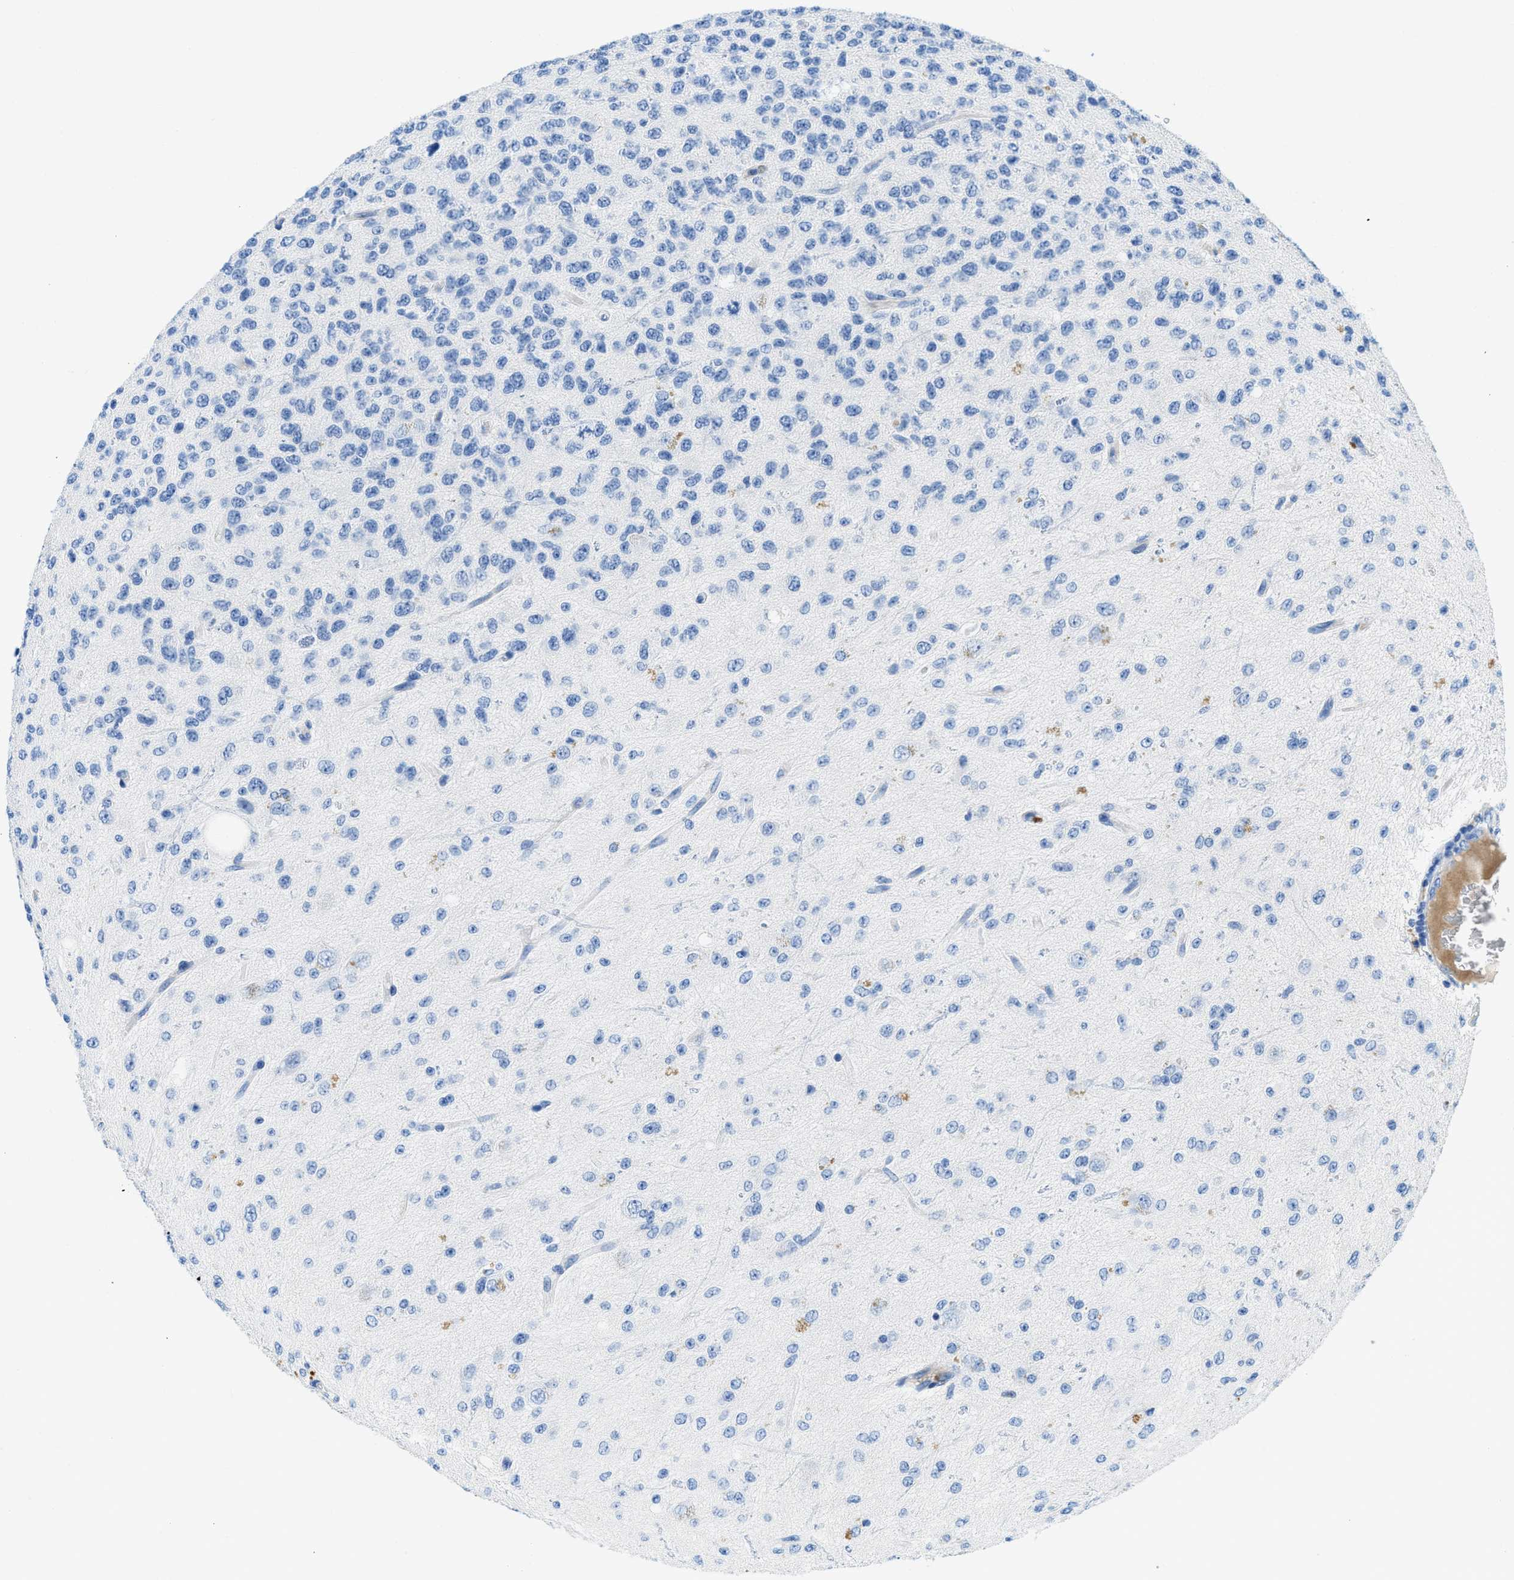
{"staining": {"intensity": "negative", "quantity": "none", "location": "none"}, "tissue": "glioma", "cell_type": "Tumor cells", "image_type": "cancer", "snomed": [{"axis": "morphology", "description": "Glioma, malignant, High grade"}, {"axis": "topography", "description": "pancreas cauda"}], "caption": "Immunohistochemistry (IHC) photomicrograph of high-grade glioma (malignant) stained for a protein (brown), which exhibits no positivity in tumor cells. (Immunohistochemistry (IHC), brightfield microscopy, high magnification).", "gene": "XCR1", "patient": {"sex": "male", "age": 60}}